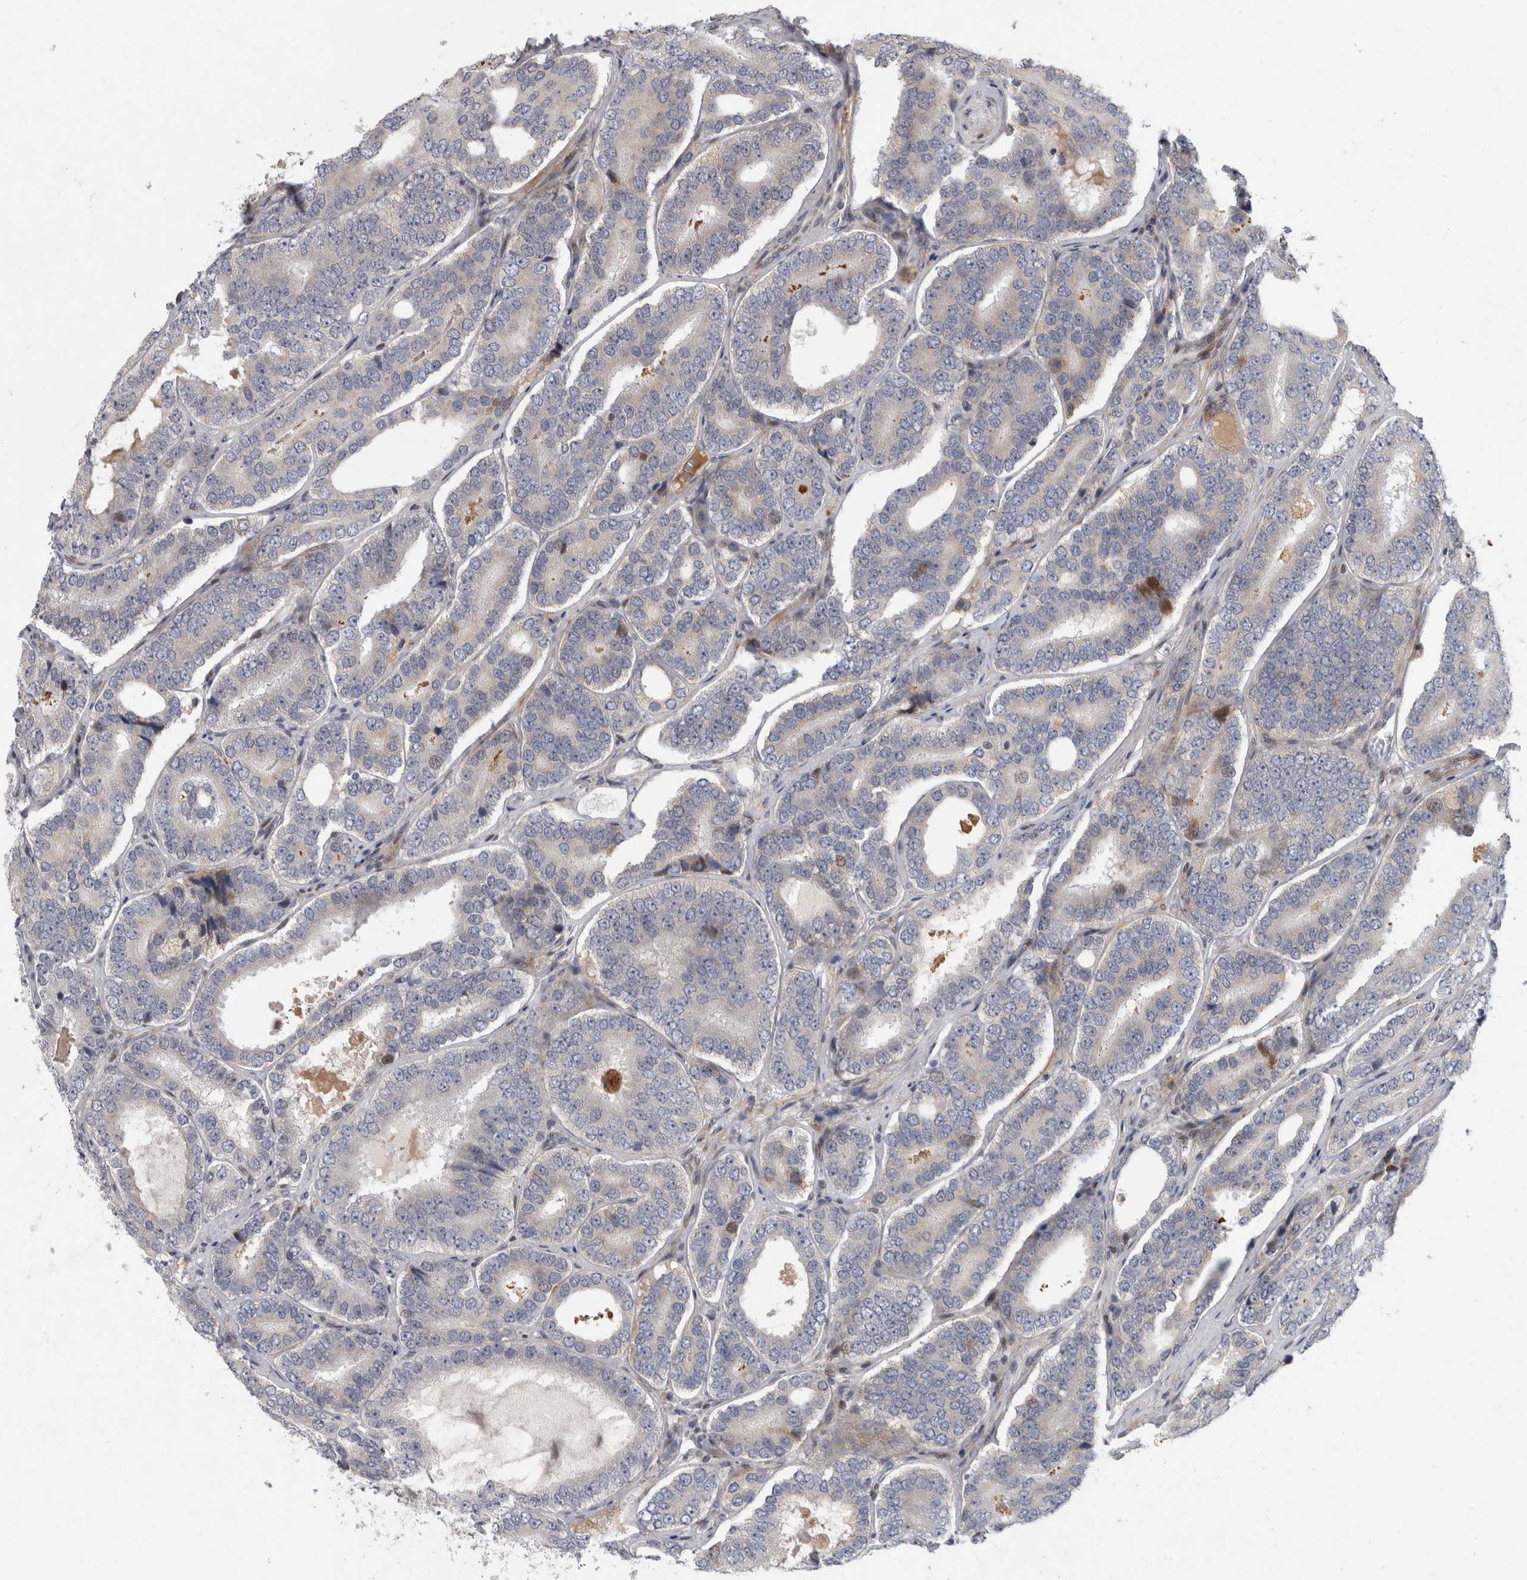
{"staining": {"intensity": "negative", "quantity": "none", "location": "none"}, "tissue": "prostate cancer", "cell_type": "Tumor cells", "image_type": "cancer", "snomed": [{"axis": "morphology", "description": "Adenocarcinoma, High grade"}, {"axis": "topography", "description": "Prostate"}], "caption": "Image shows no protein positivity in tumor cells of high-grade adenocarcinoma (prostate) tissue.", "gene": "RBM48", "patient": {"sex": "male", "age": 56}}